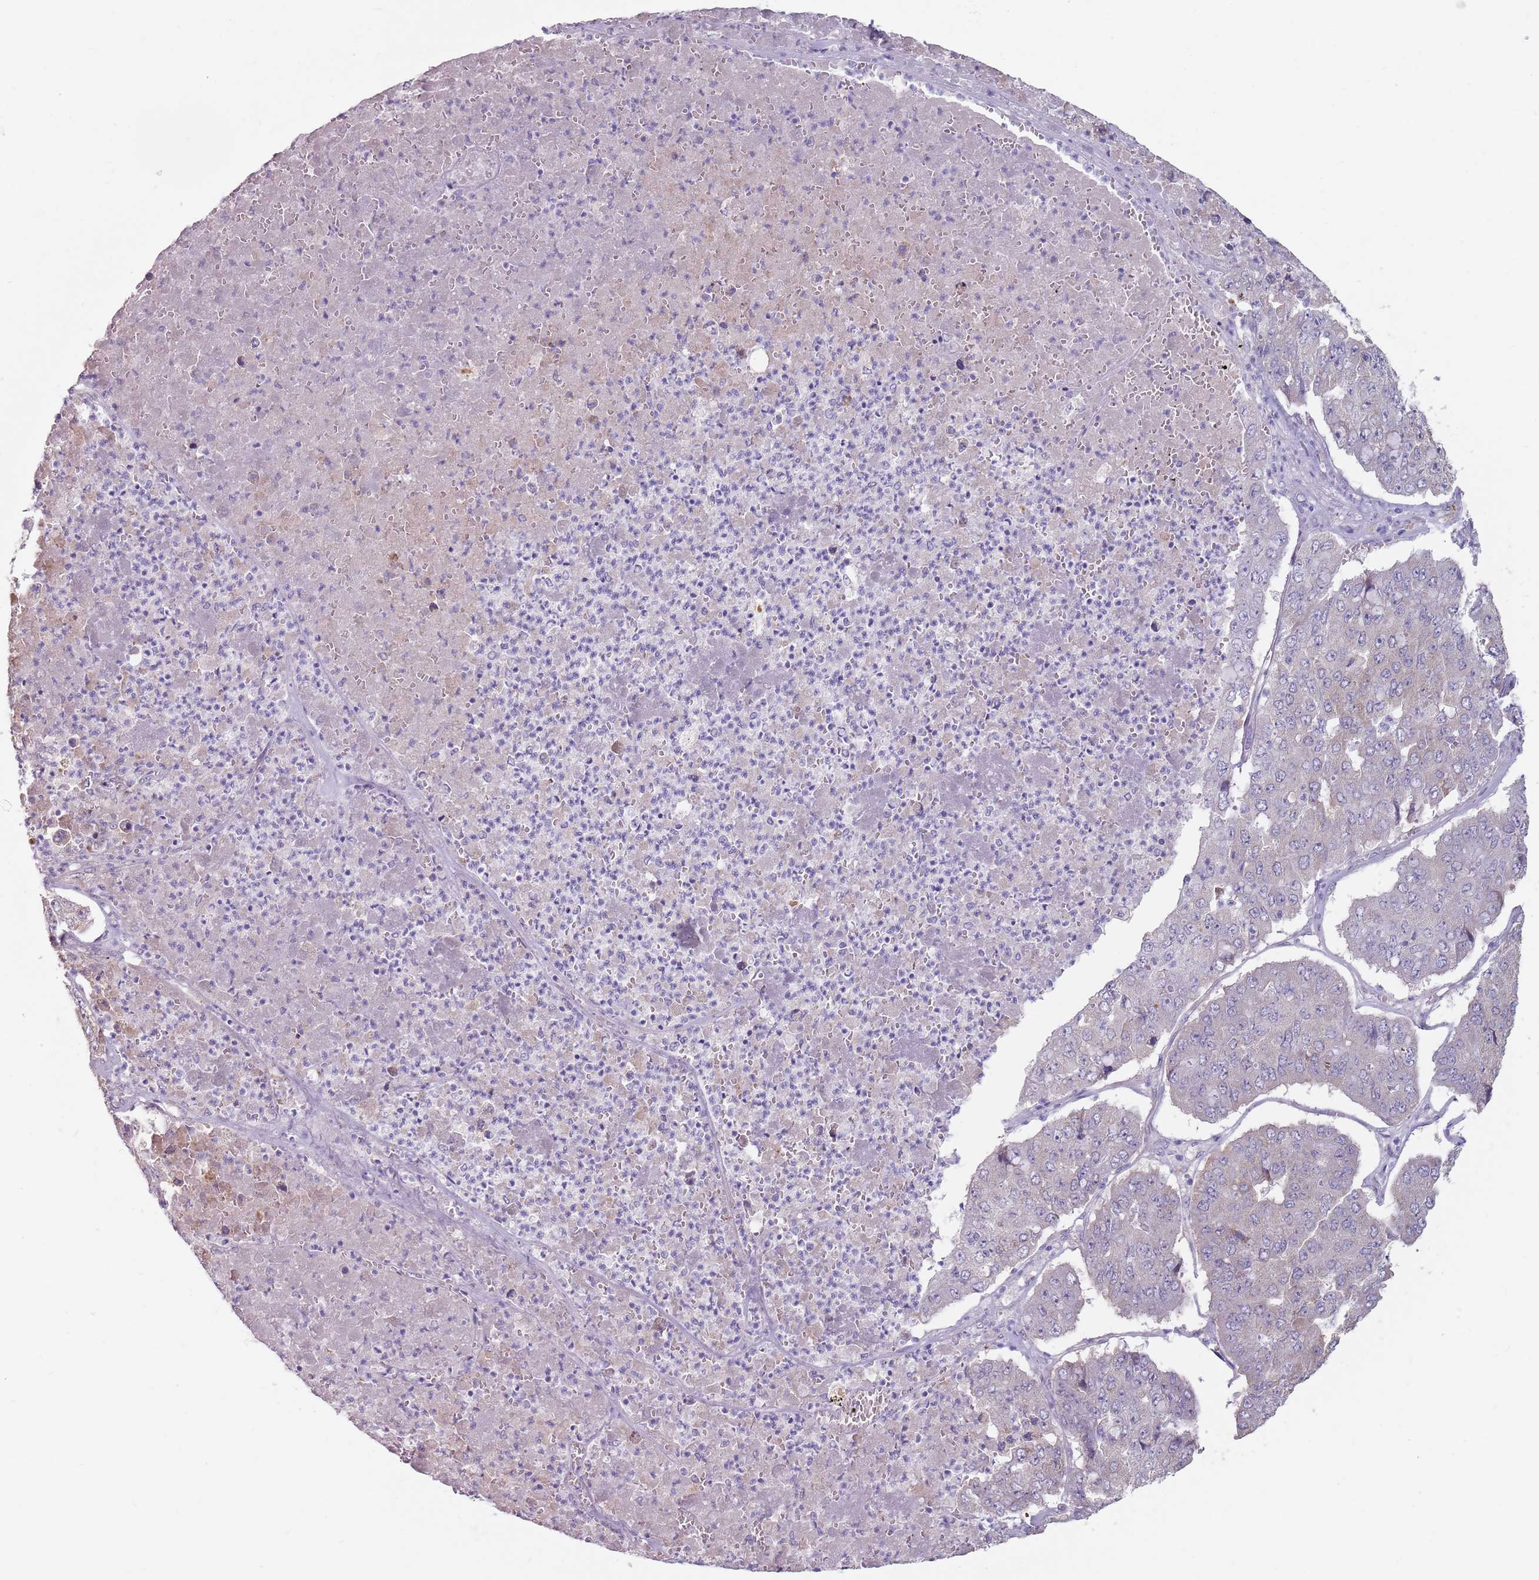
{"staining": {"intensity": "weak", "quantity": "25%-75%", "location": "cytoplasmic/membranous"}, "tissue": "pancreatic cancer", "cell_type": "Tumor cells", "image_type": "cancer", "snomed": [{"axis": "morphology", "description": "Adenocarcinoma, NOS"}, {"axis": "topography", "description": "Pancreas"}], "caption": "Immunohistochemistry histopathology image of adenocarcinoma (pancreatic) stained for a protein (brown), which displays low levels of weak cytoplasmic/membranous staining in approximately 25%-75% of tumor cells.", "gene": "DXO", "patient": {"sex": "male", "age": 50}}